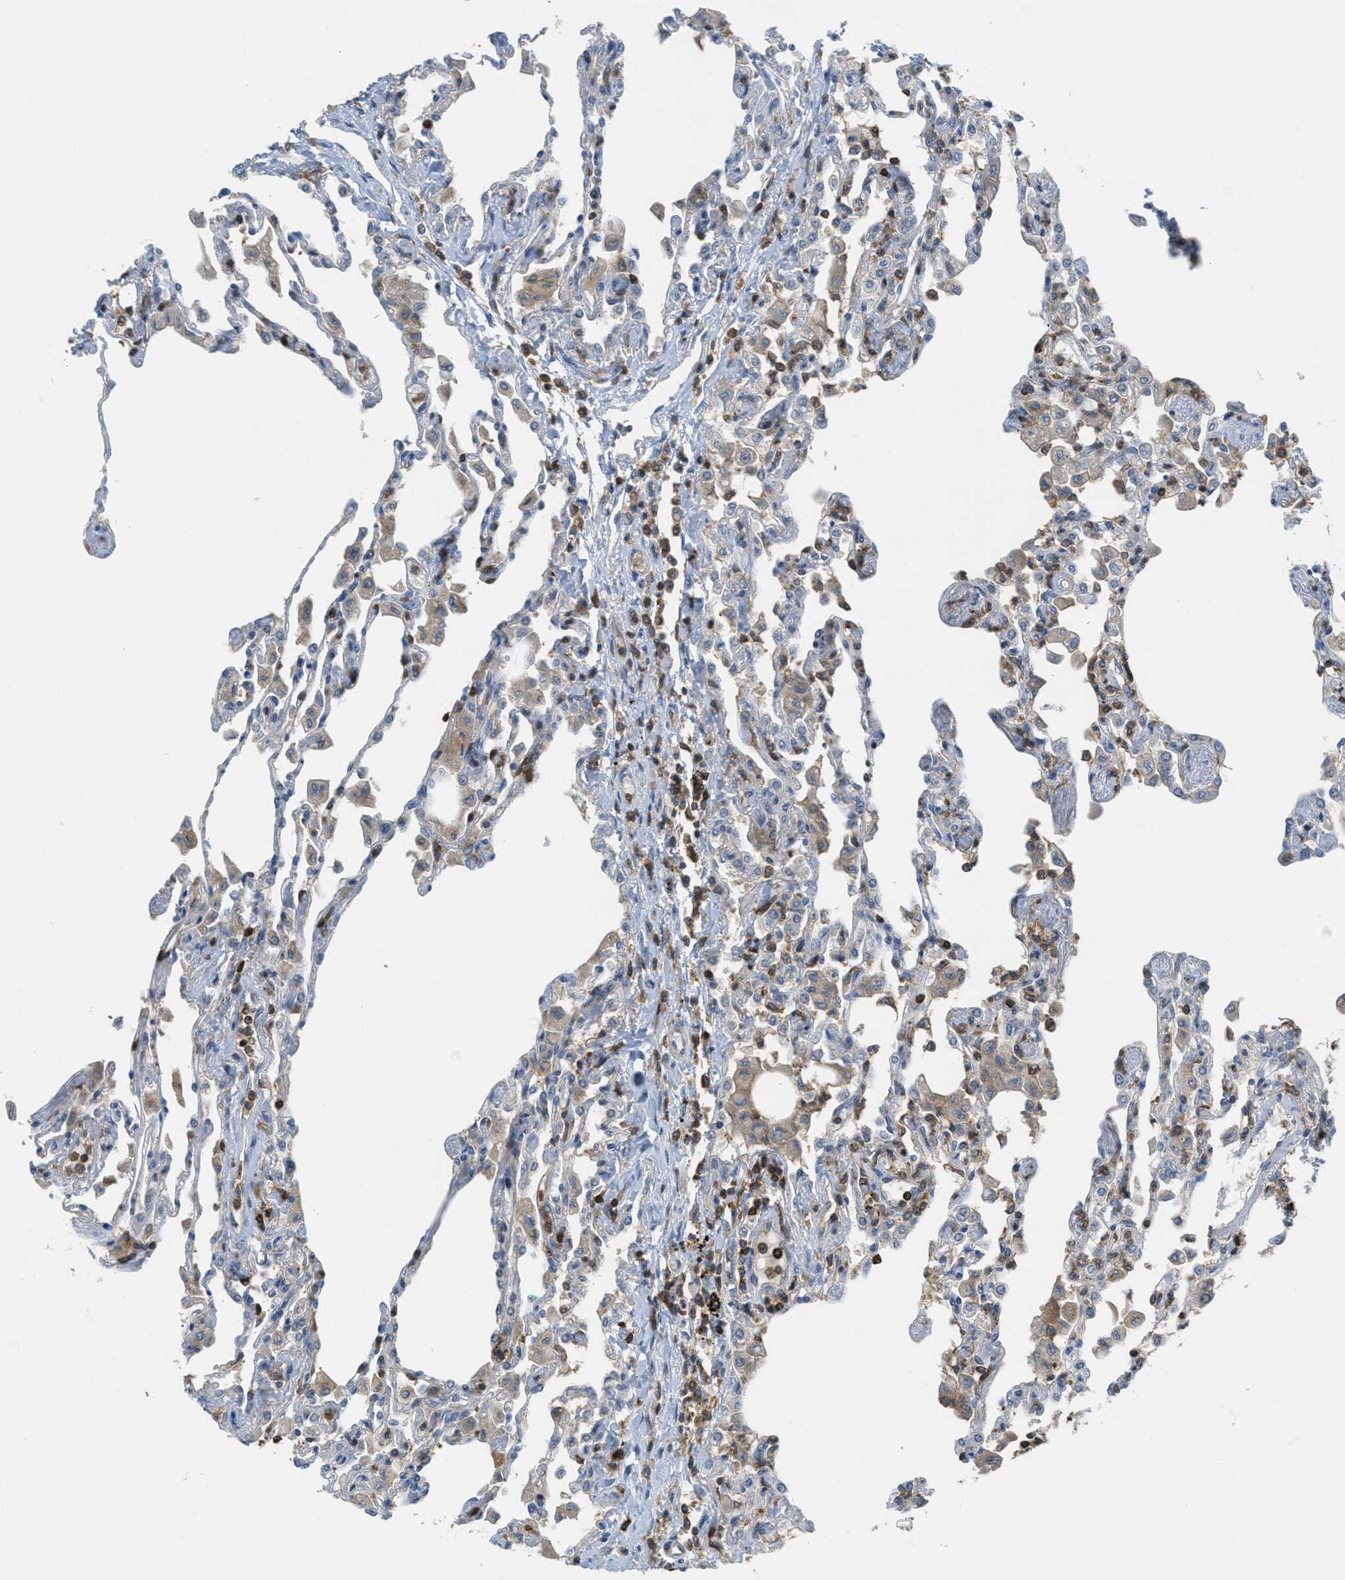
{"staining": {"intensity": "negative", "quantity": "none", "location": "none"}, "tissue": "lung", "cell_type": "Alveolar cells", "image_type": "normal", "snomed": [{"axis": "morphology", "description": "Normal tissue, NOS"}, {"axis": "topography", "description": "Bronchus"}, {"axis": "topography", "description": "Lung"}], "caption": "Protein analysis of benign lung reveals no significant expression in alveolar cells.", "gene": "GRIK2", "patient": {"sex": "female", "age": 49}}